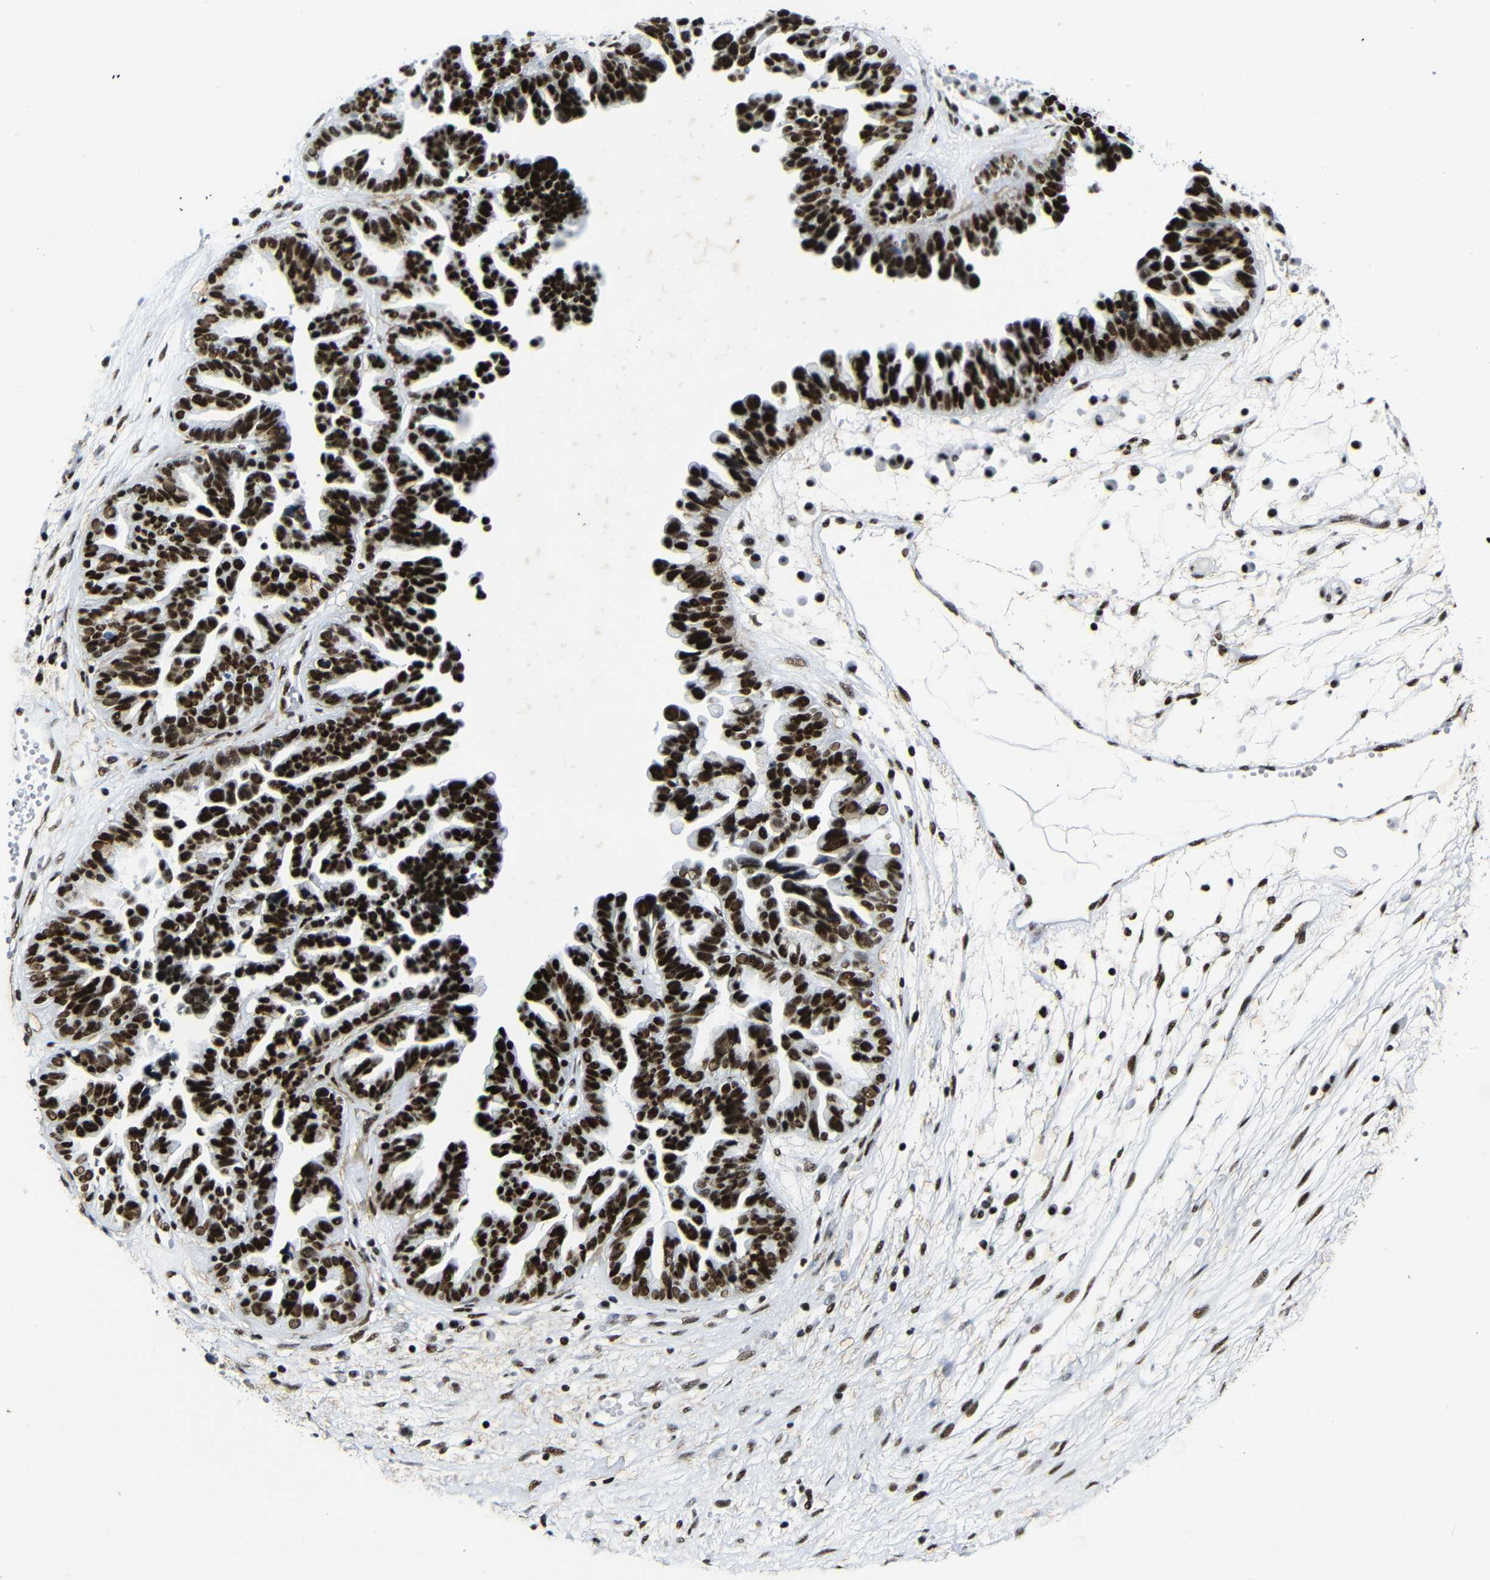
{"staining": {"intensity": "strong", "quantity": ">75%", "location": "nuclear"}, "tissue": "ovarian cancer", "cell_type": "Tumor cells", "image_type": "cancer", "snomed": [{"axis": "morphology", "description": "Cystadenocarcinoma, serous, NOS"}, {"axis": "topography", "description": "Ovary"}], "caption": "Ovarian cancer (serous cystadenocarcinoma) was stained to show a protein in brown. There is high levels of strong nuclear staining in about >75% of tumor cells. The staining is performed using DAB brown chromogen to label protein expression. The nuclei are counter-stained blue using hematoxylin.", "gene": "SRSF1", "patient": {"sex": "female", "age": 56}}